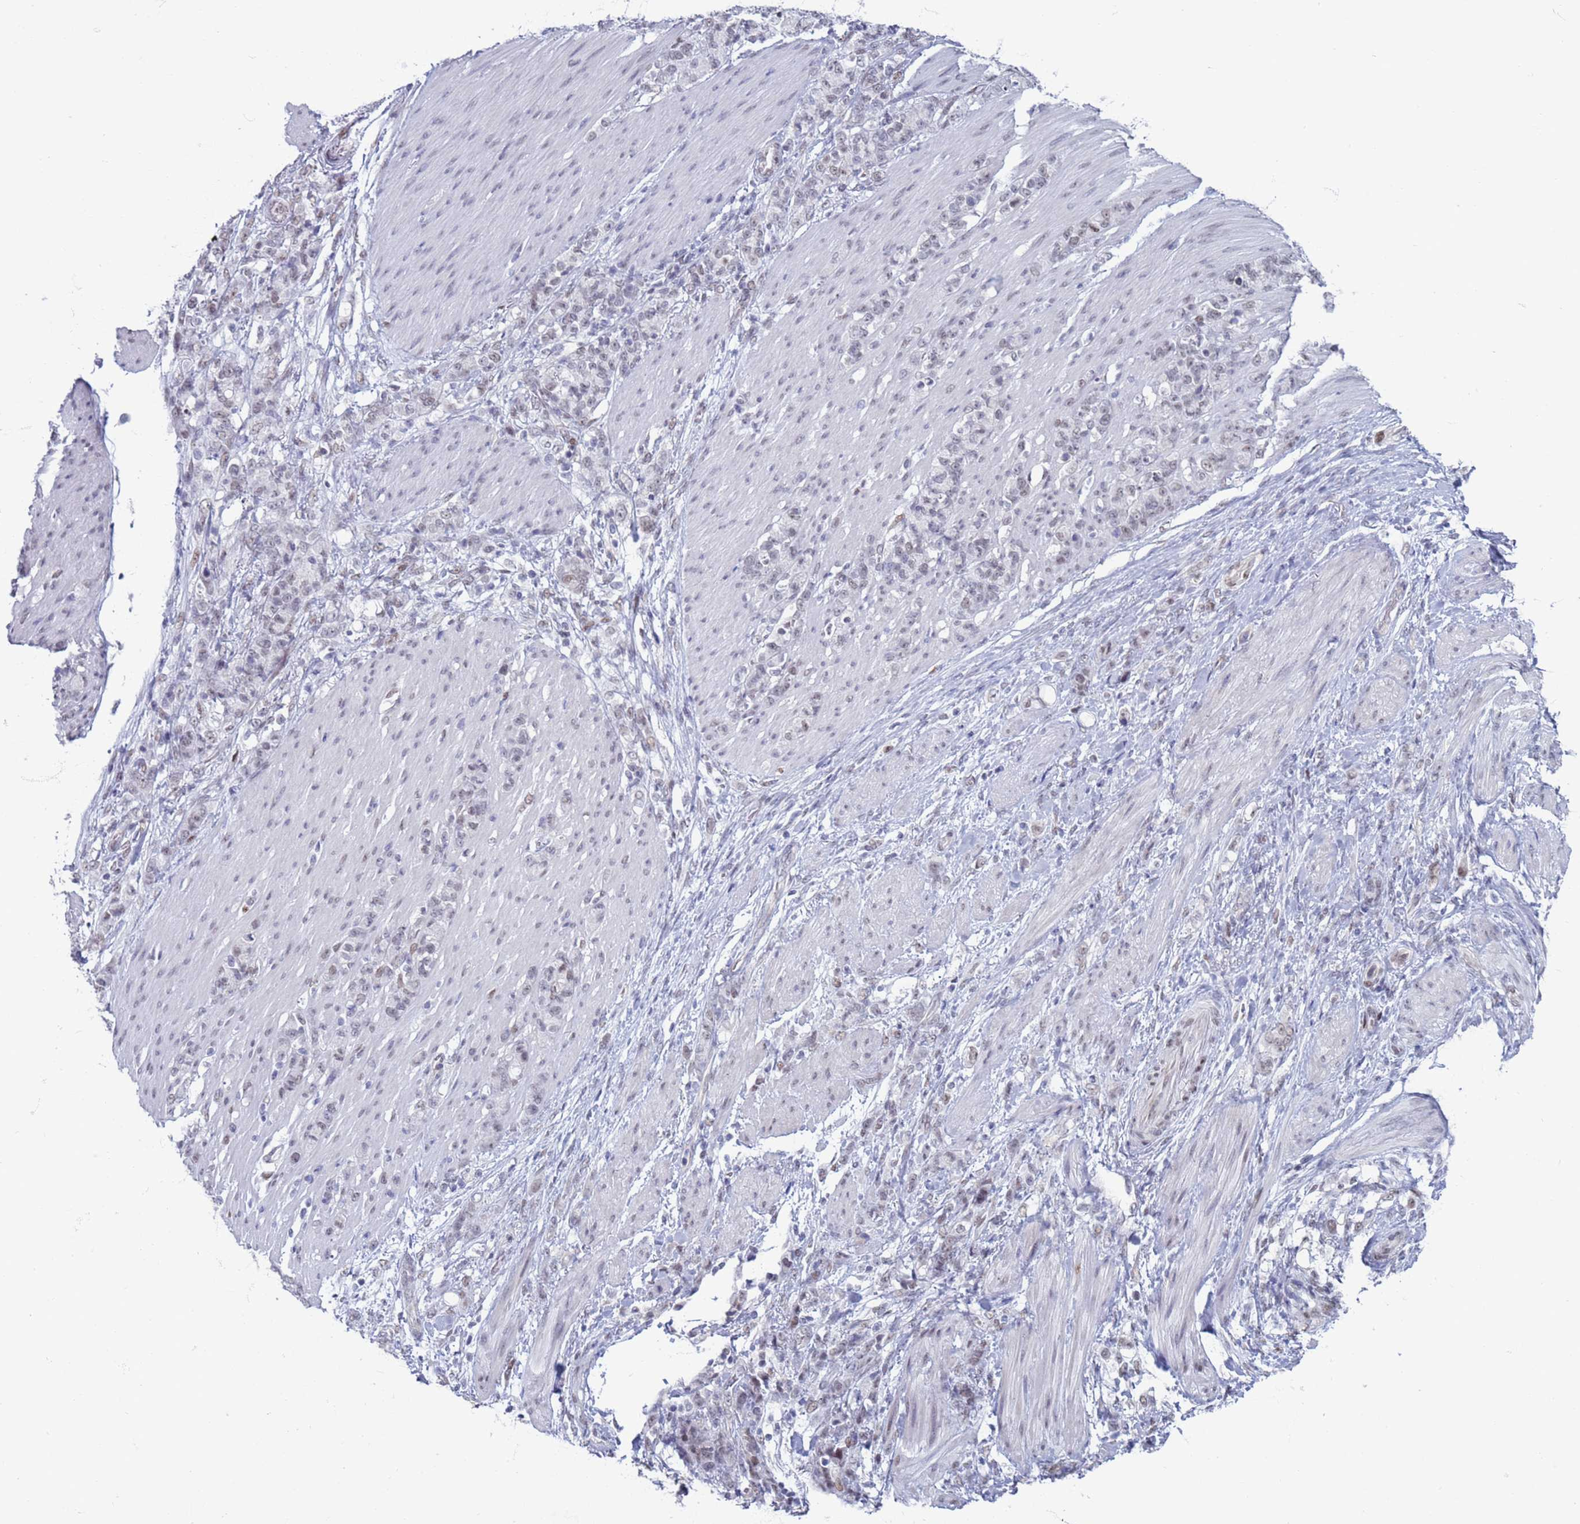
{"staining": {"intensity": "weak", "quantity": "<25%", "location": "nuclear"}, "tissue": "stomach cancer", "cell_type": "Tumor cells", "image_type": "cancer", "snomed": [{"axis": "morphology", "description": "Adenocarcinoma, NOS"}, {"axis": "topography", "description": "Stomach"}], "caption": "There is no significant positivity in tumor cells of stomach cancer.", "gene": "SAE1", "patient": {"sex": "female", "age": 79}}